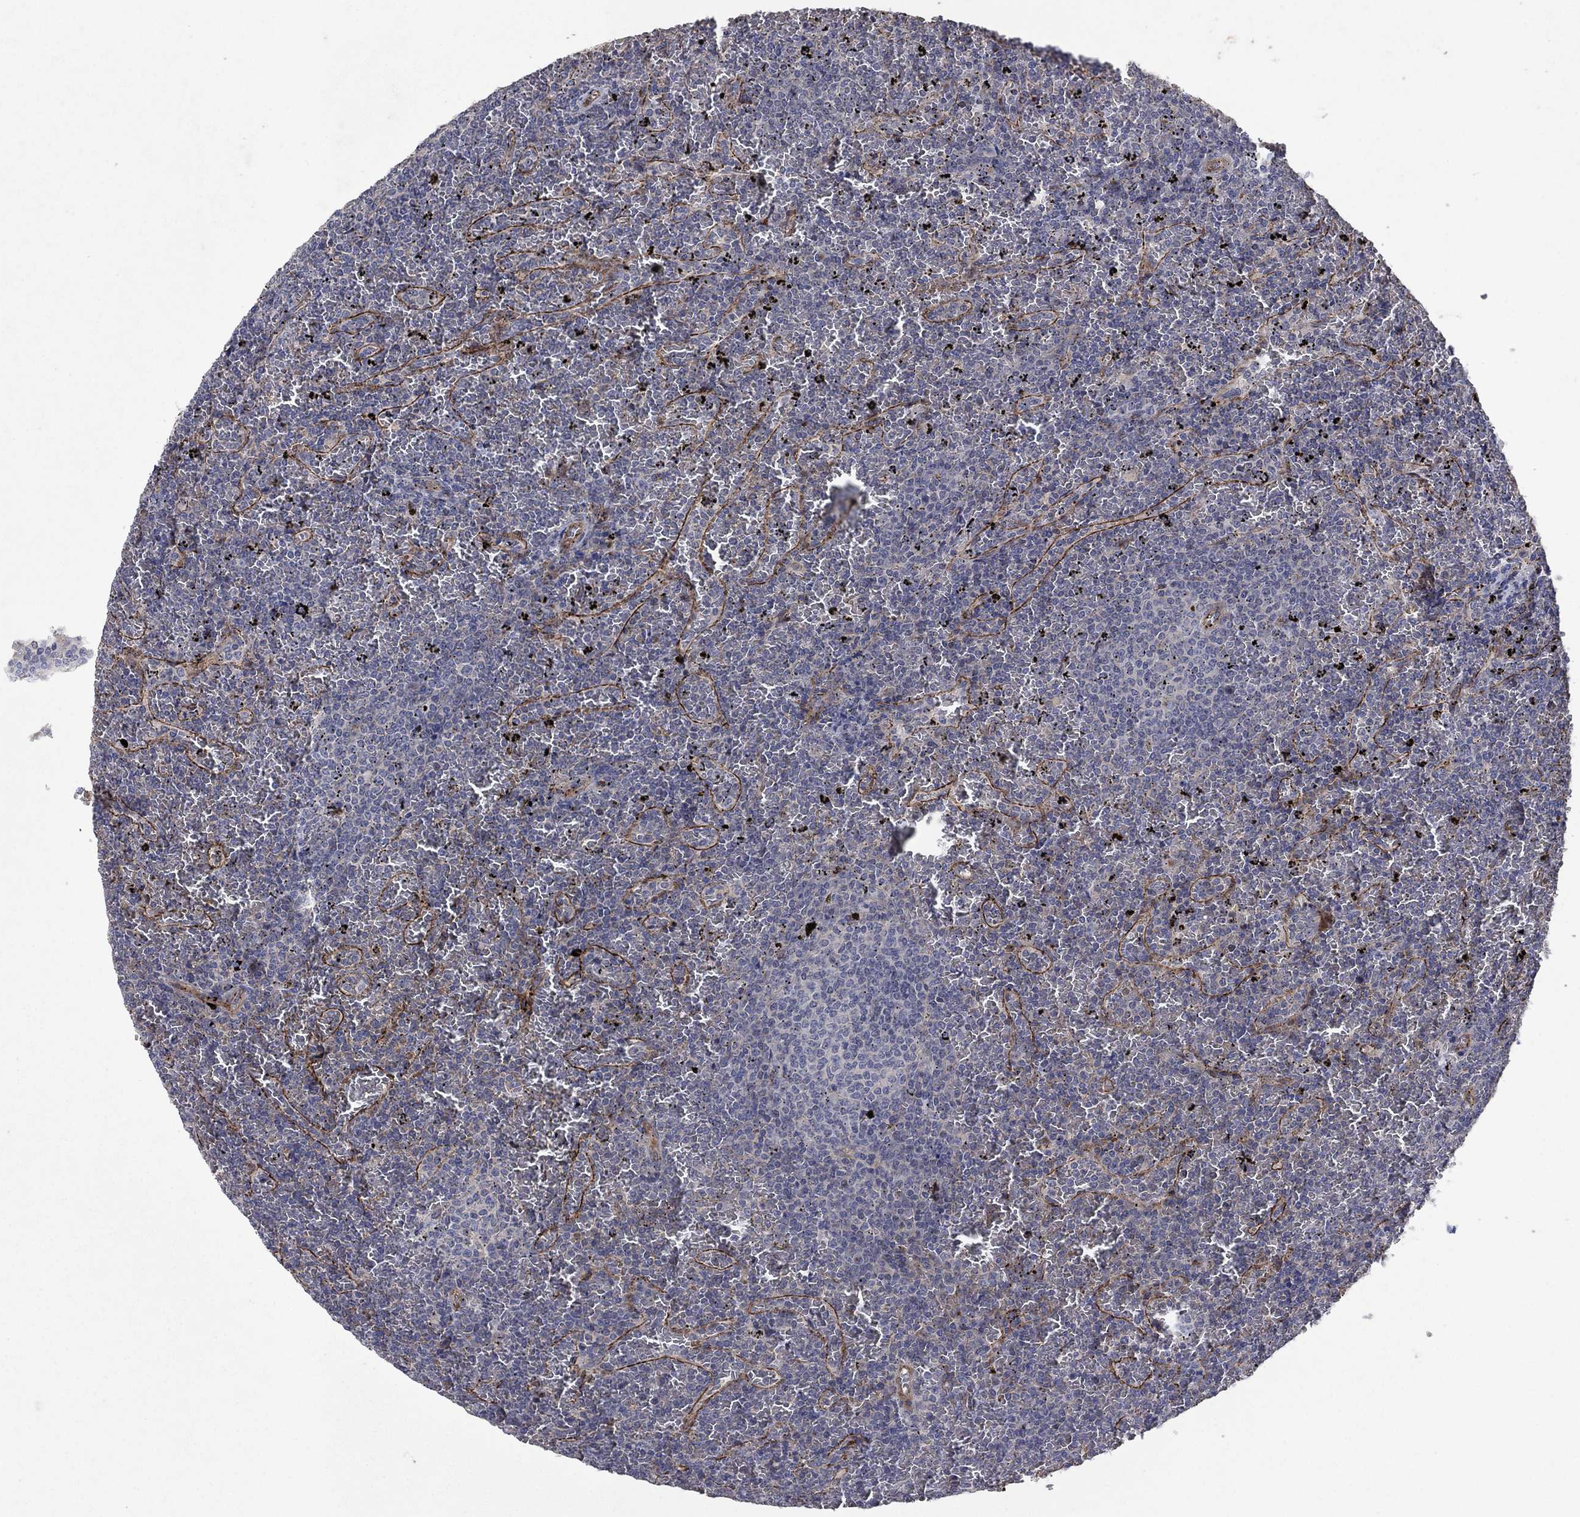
{"staining": {"intensity": "negative", "quantity": "none", "location": "none"}, "tissue": "lymphoma", "cell_type": "Tumor cells", "image_type": "cancer", "snomed": [{"axis": "morphology", "description": "Malignant lymphoma, non-Hodgkin's type, Low grade"}, {"axis": "topography", "description": "Spleen"}], "caption": "Tumor cells show no significant expression in lymphoma.", "gene": "FRG1", "patient": {"sex": "female", "age": 77}}